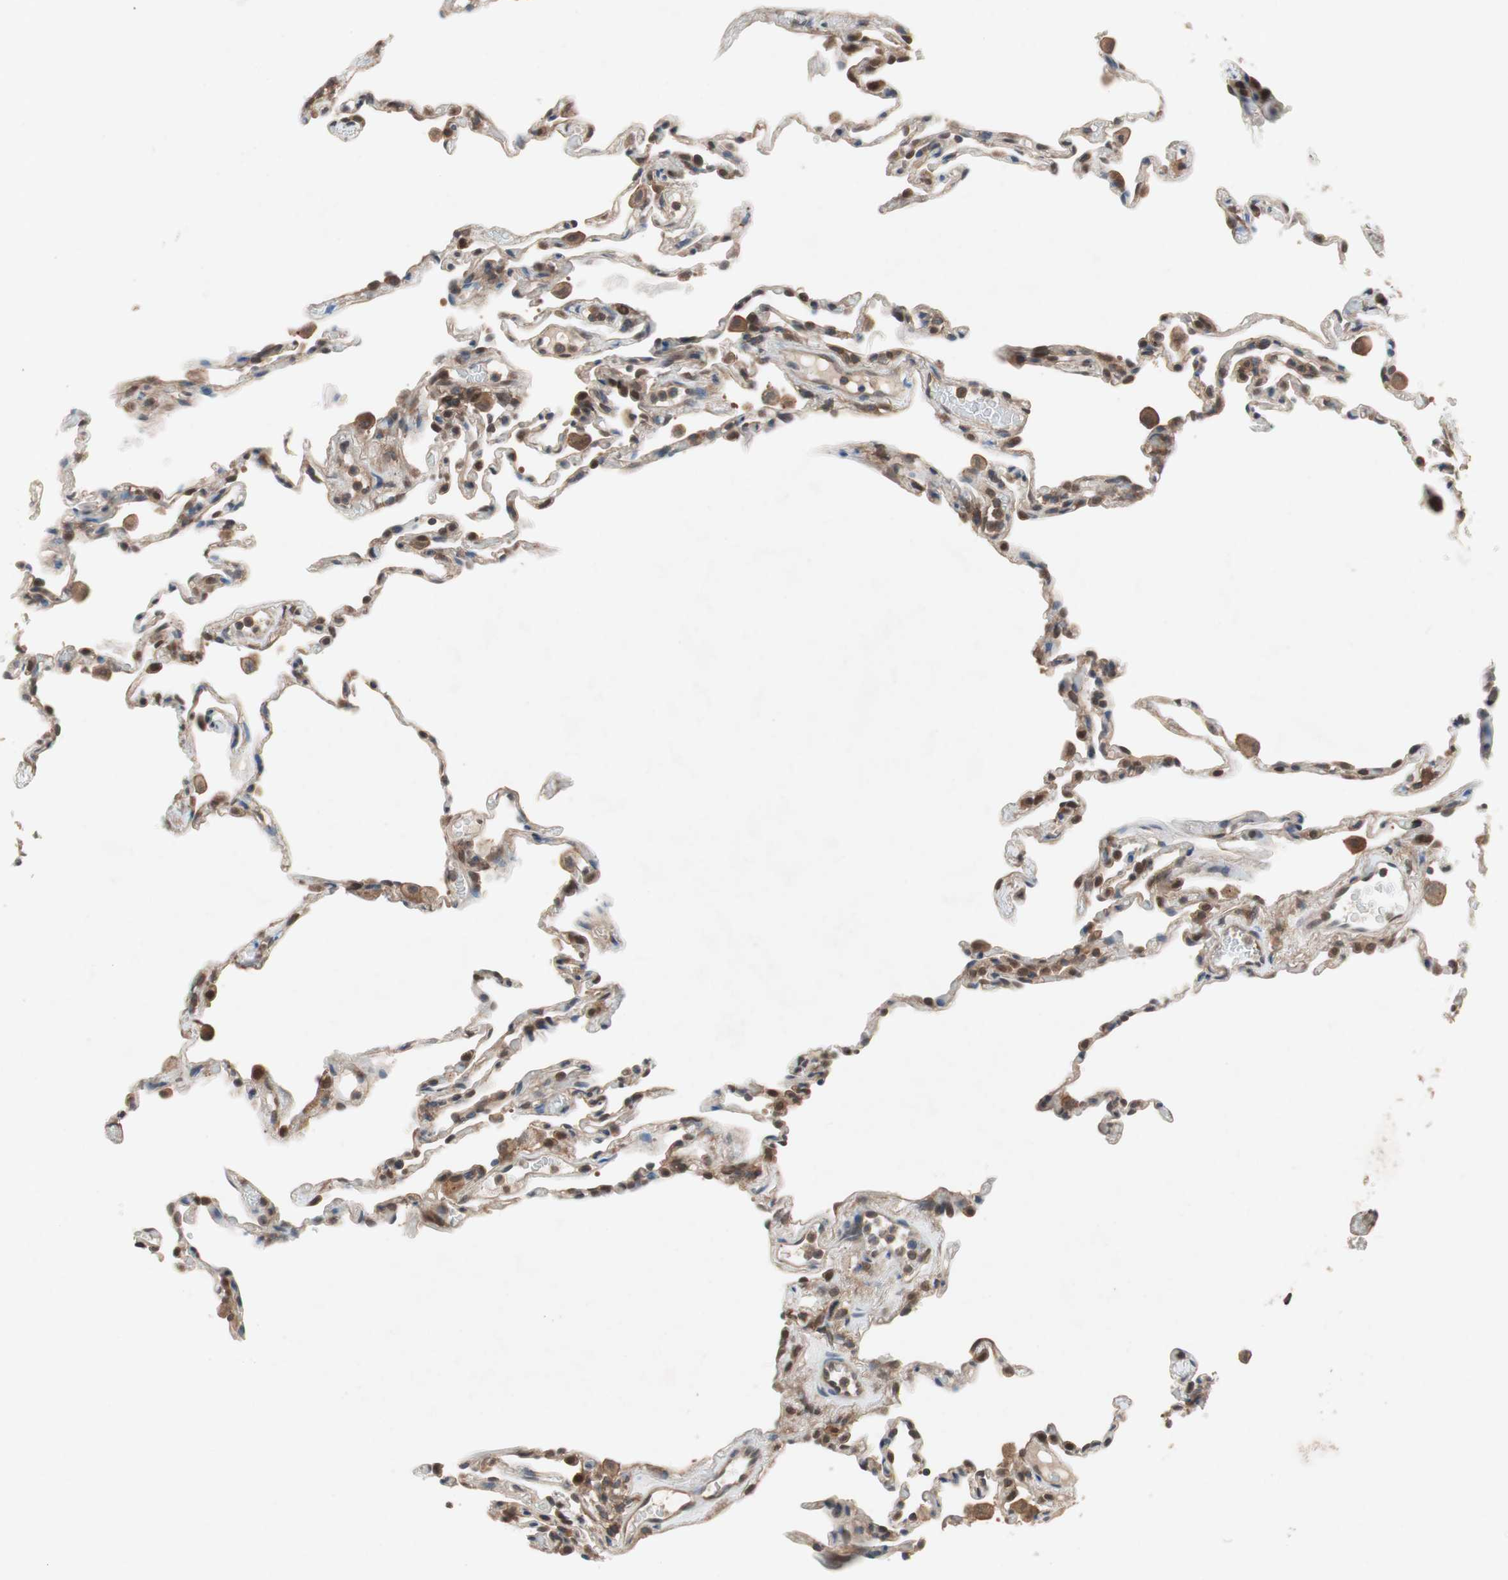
{"staining": {"intensity": "negative", "quantity": "none", "location": "none"}, "tissue": "lung", "cell_type": "Alveolar cells", "image_type": "normal", "snomed": [{"axis": "morphology", "description": "Normal tissue, NOS"}, {"axis": "topography", "description": "Lung"}], "caption": "The micrograph displays no staining of alveolar cells in benign lung.", "gene": "GALT", "patient": {"sex": "male", "age": 59}}